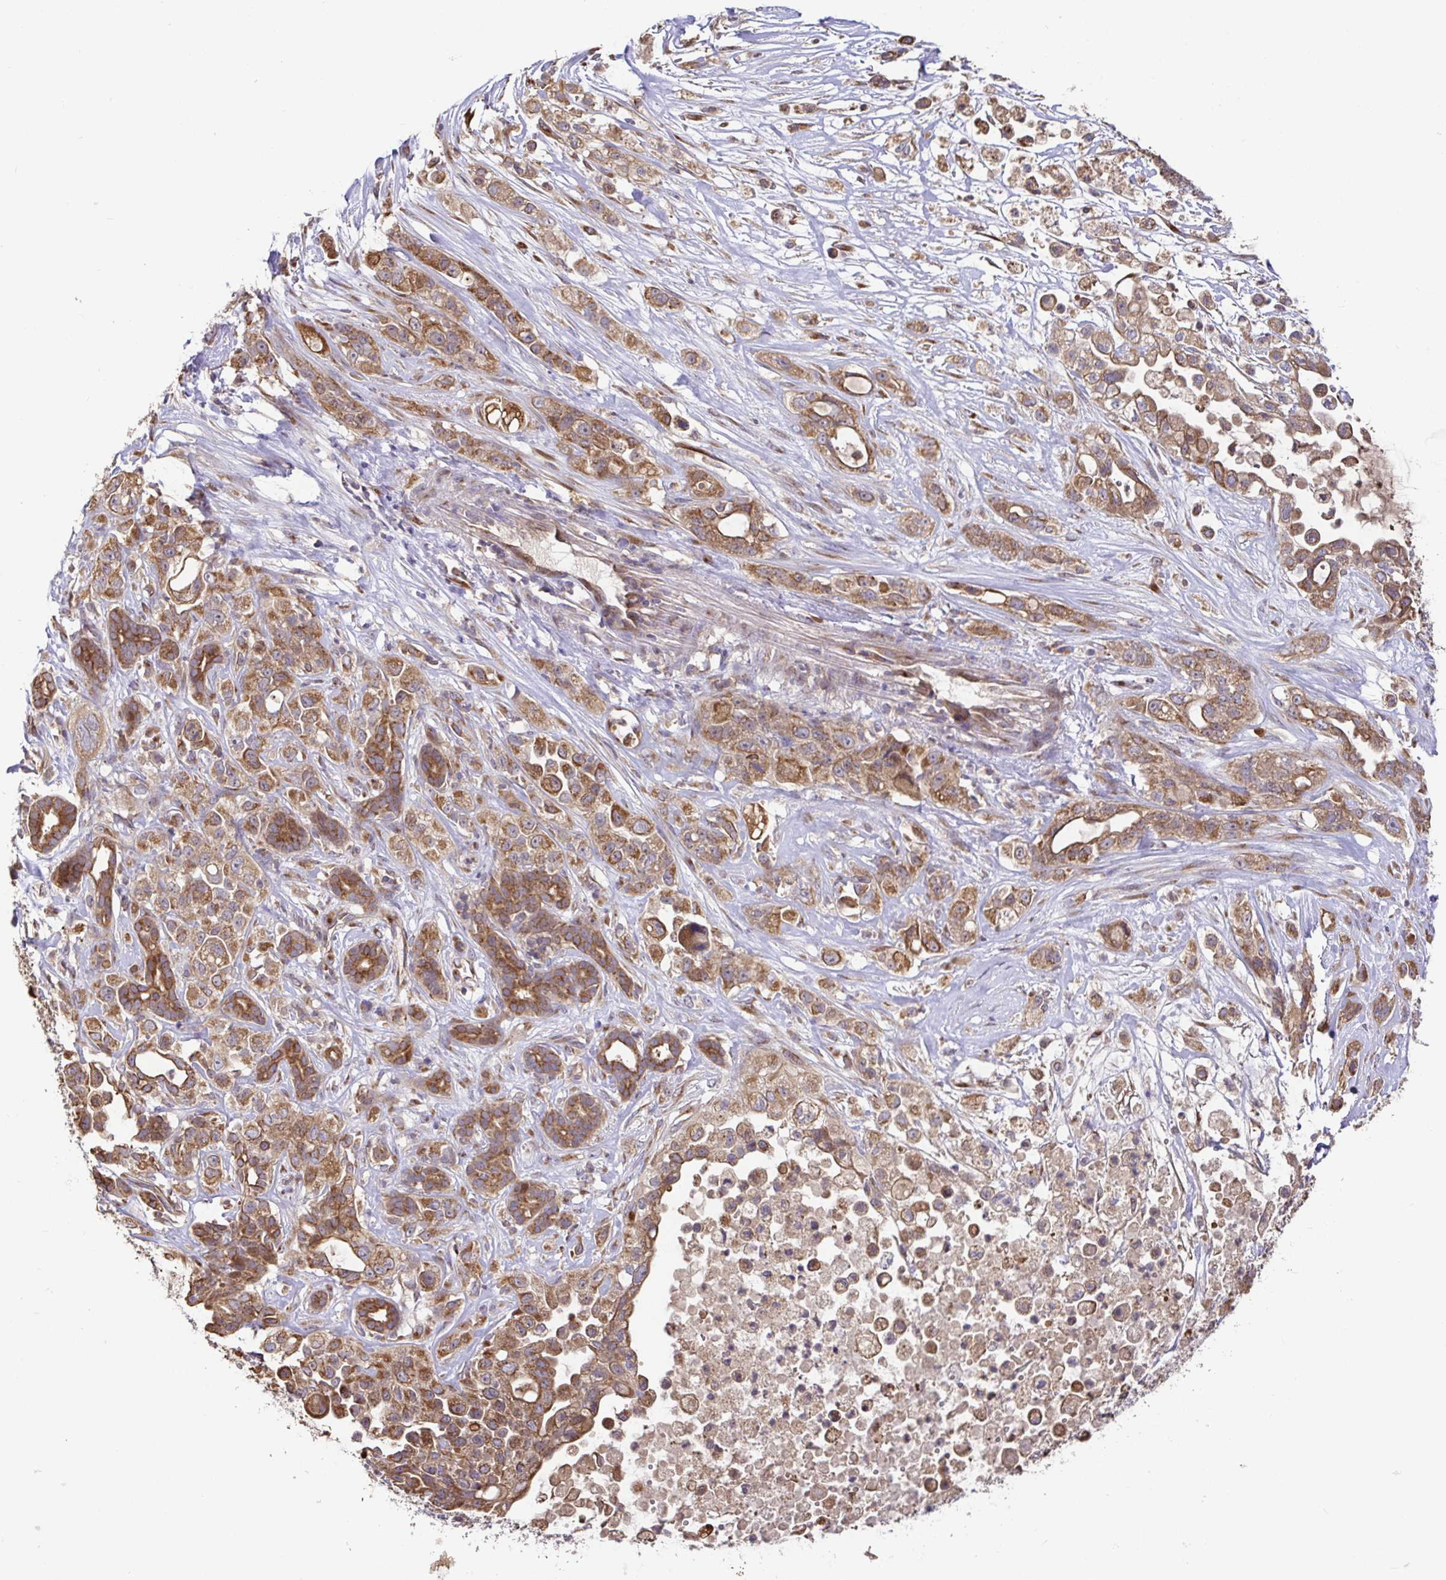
{"staining": {"intensity": "moderate", "quantity": ">75%", "location": "cytoplasmic/membranous"}, "tissue": "pancreatic cancer", "cell_type": "Tumor cells", "image_type": "cancer", "snomed": [{"axis": "morphology", "description": "Adenocarcinoma, NOS"}, {"axis": "topography", "description": "Pancreas"}], "caption": "Human pancreatic cancer (adenocarcinoma) stained for a protein (brown) displays moderate cytoplasmic/membranous positive staining in about >75% of tumor cells.", "gene": "ELP1", "patient": {"sex": "male", "age": 44}}